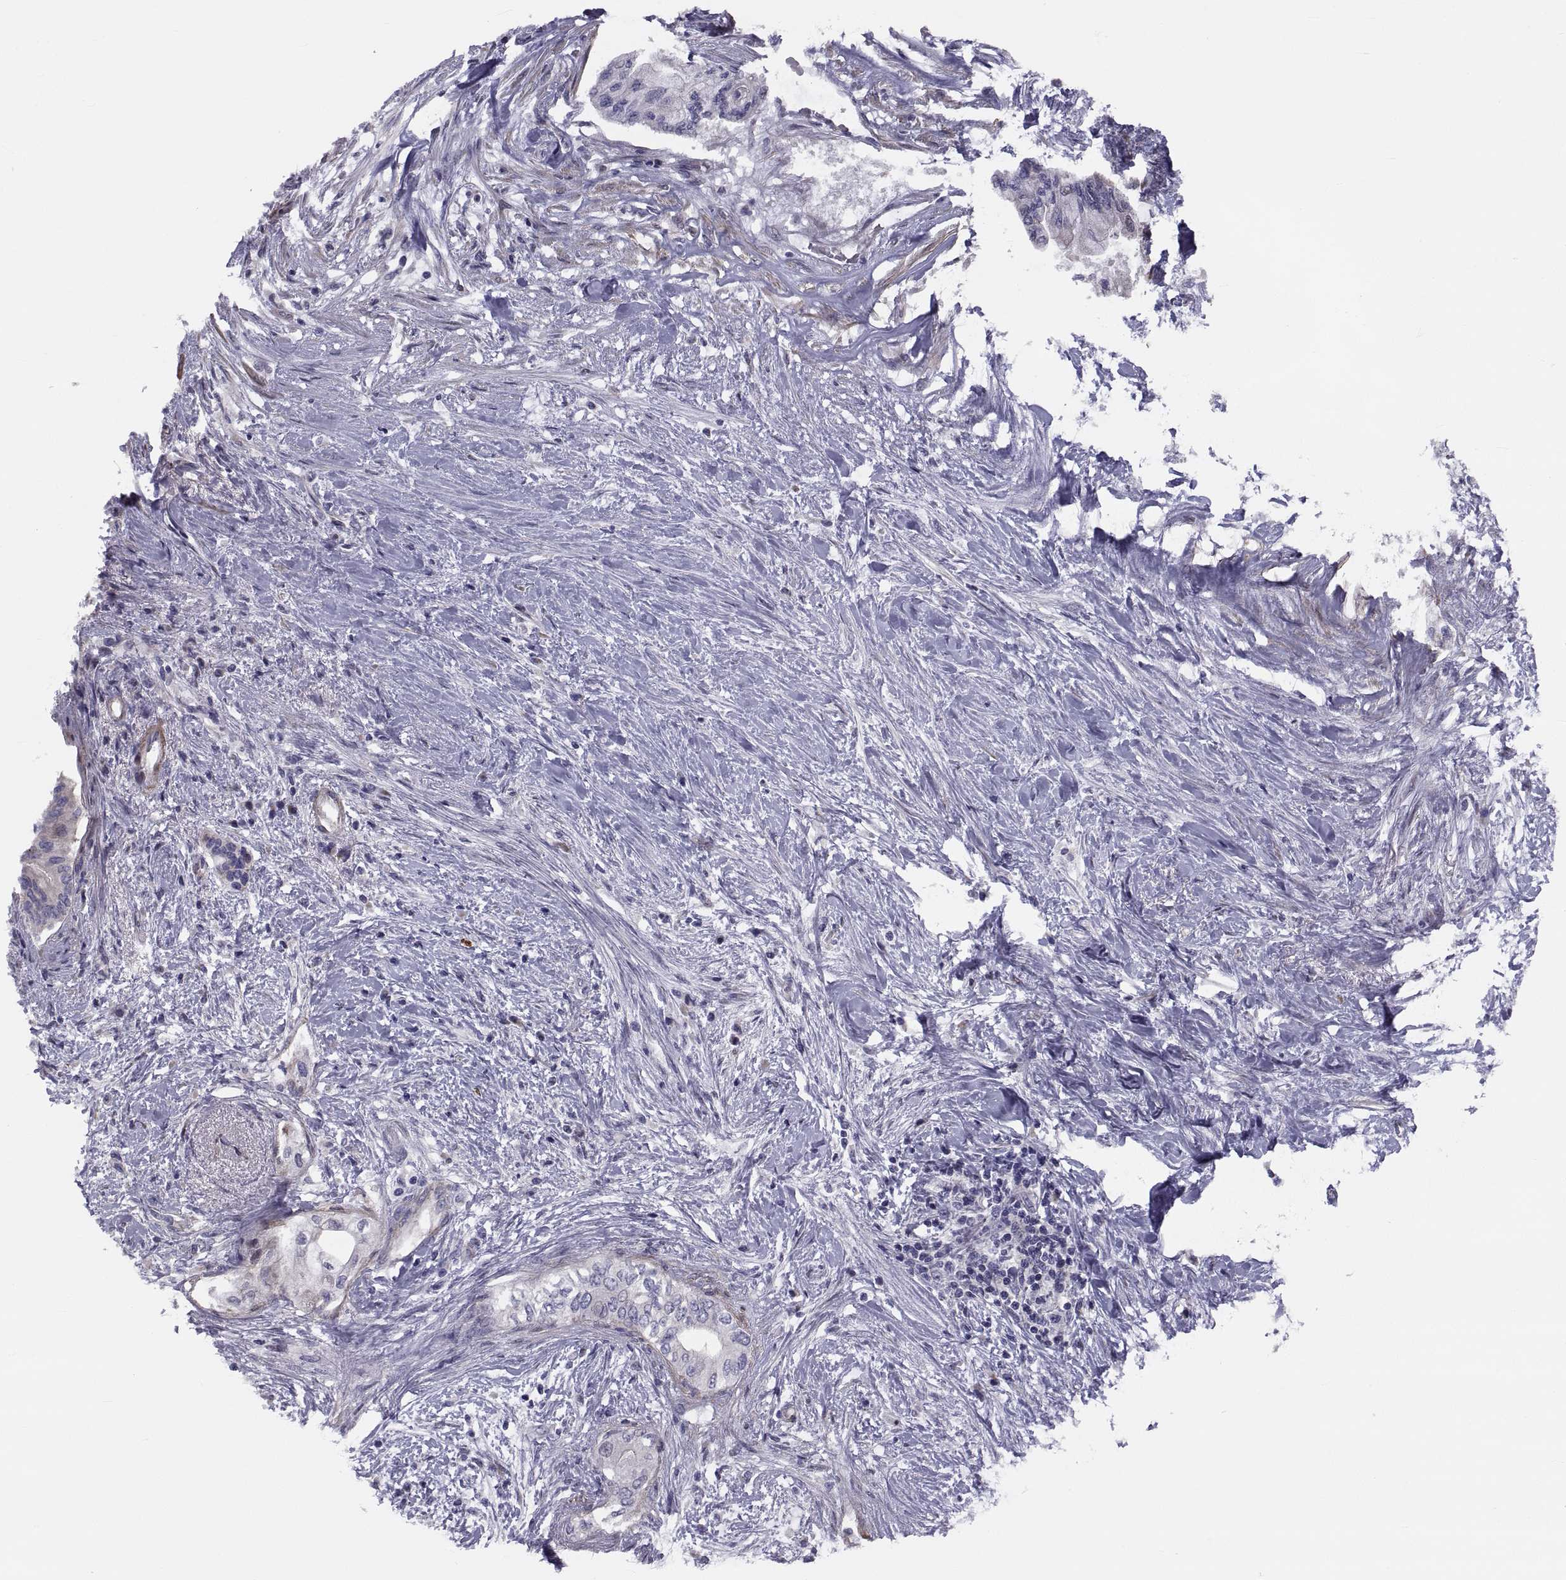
{"staining": {"intensity": "weak", "quantity": "<25%", "location": "cytoplasmic/membranous"}, "tissue": "pancreatic cancer", "cell_type": "Tumor cells", "image_type": "cancer", "snomed": [{"axis": "morphology", "description": "Normal tissue, NOS"}, {"axis": "morphology", "description": "Adenocarcinoma, NOS"}, {"axis": "topography", "description": "Pancreas"}, {"axis": "topography", "description": "Duodenum"}], "caption": "This is an immunohistochemistry histopathology image of human adenocarcinoma (pancreatic). There is no staining in tumor cells.", "gene": "ANO1", "patient": {"sex": "female", "age": 60}}